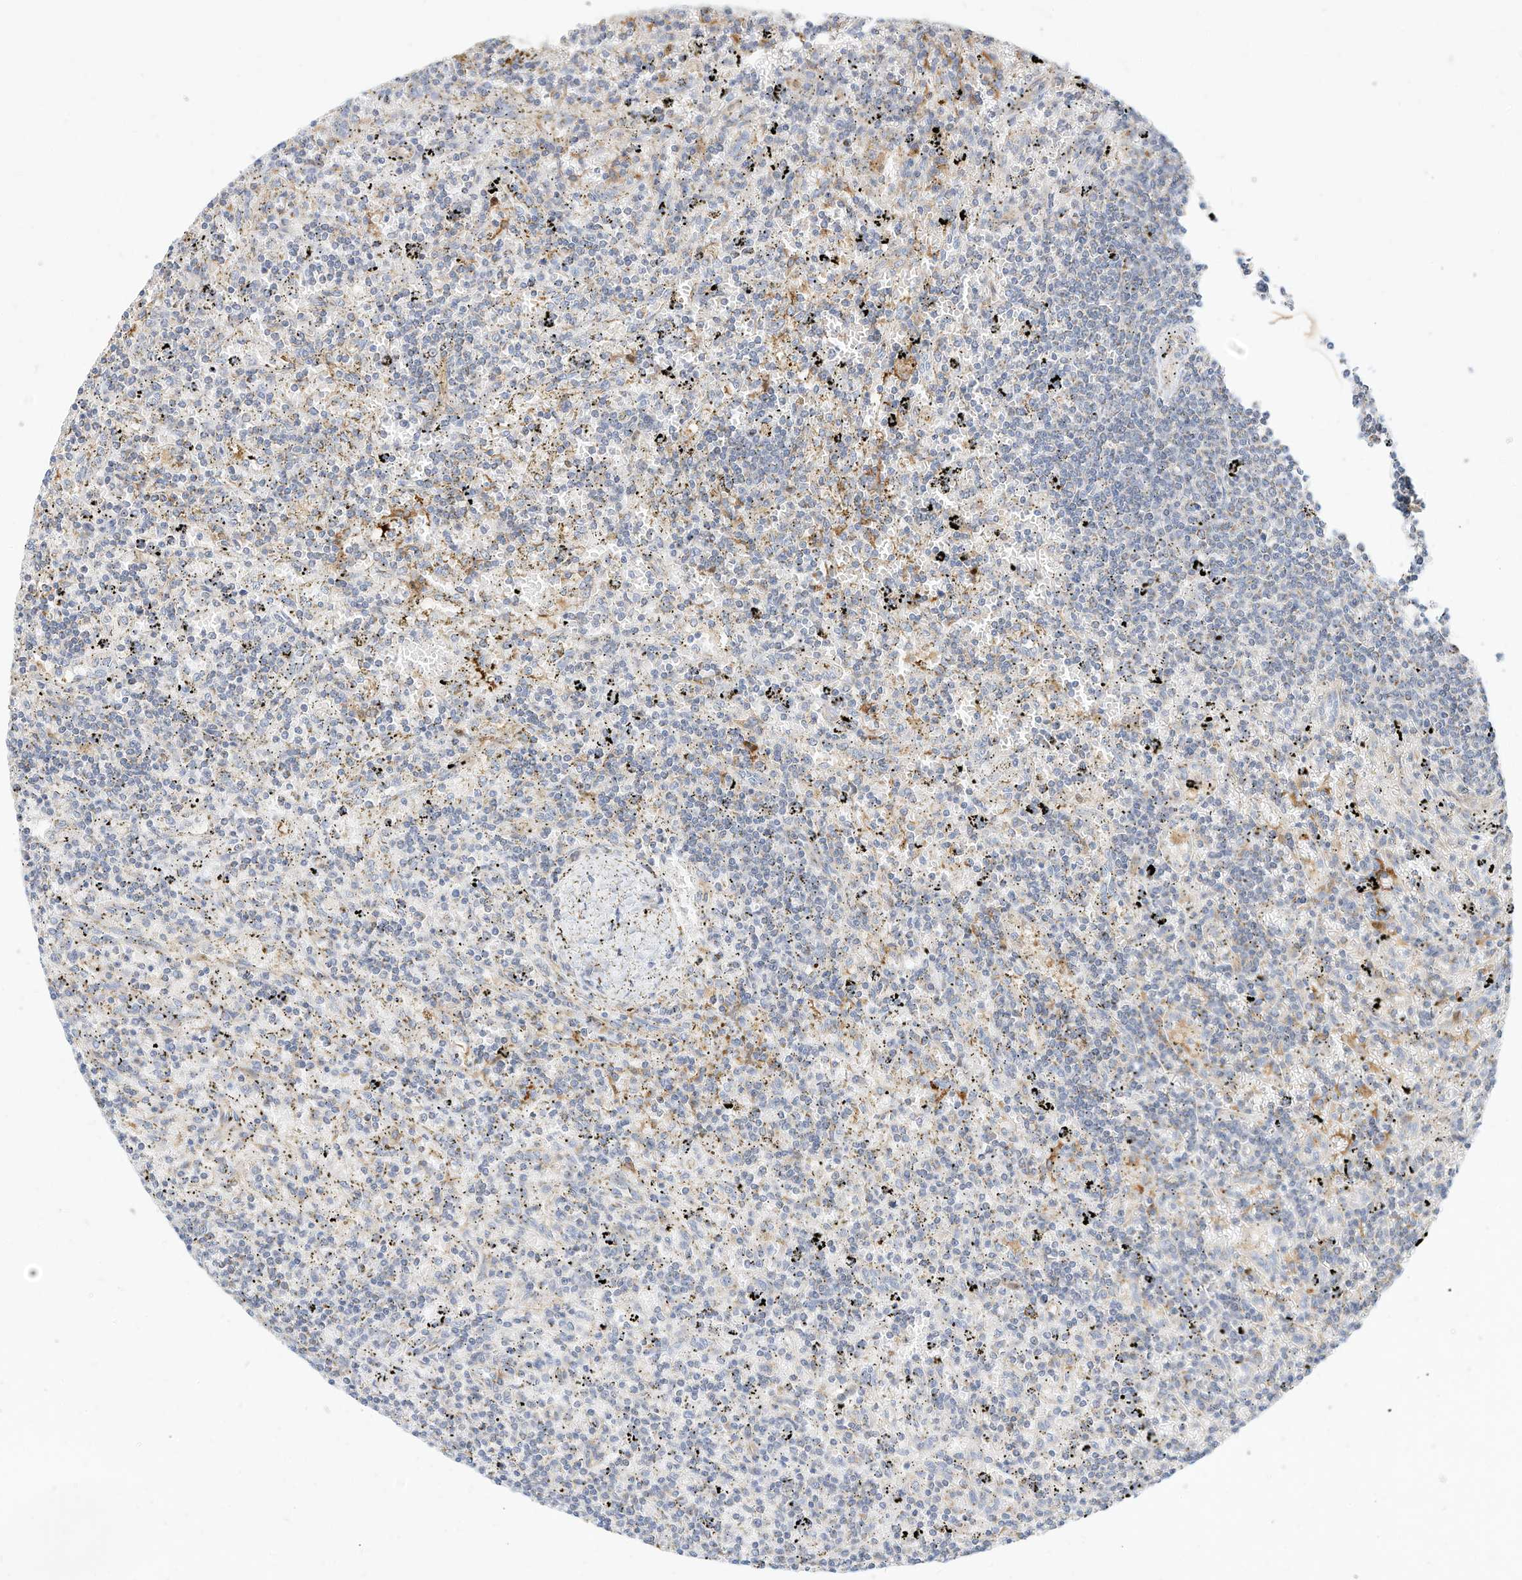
{"staining": {"intensity": "negative", "quantity": "none", "location": "none"}, "tissue": "lymphoma", "cell_type": "Tumor cells", "image_type": "cancer", "snomed": [{"axis": "morphology", "description": "Malignant lymphoma, non-Hodgkin's type, Low grade"}, {"axis": "topography", "description": "Spleen"}], "caption": "This is a micrograph of immunohistochemistry (IHC) staining of lymphoma, which shows no expression in tumor cells.", "gene": "RHOH", "patient": {"sex": "male", "age": 76}}